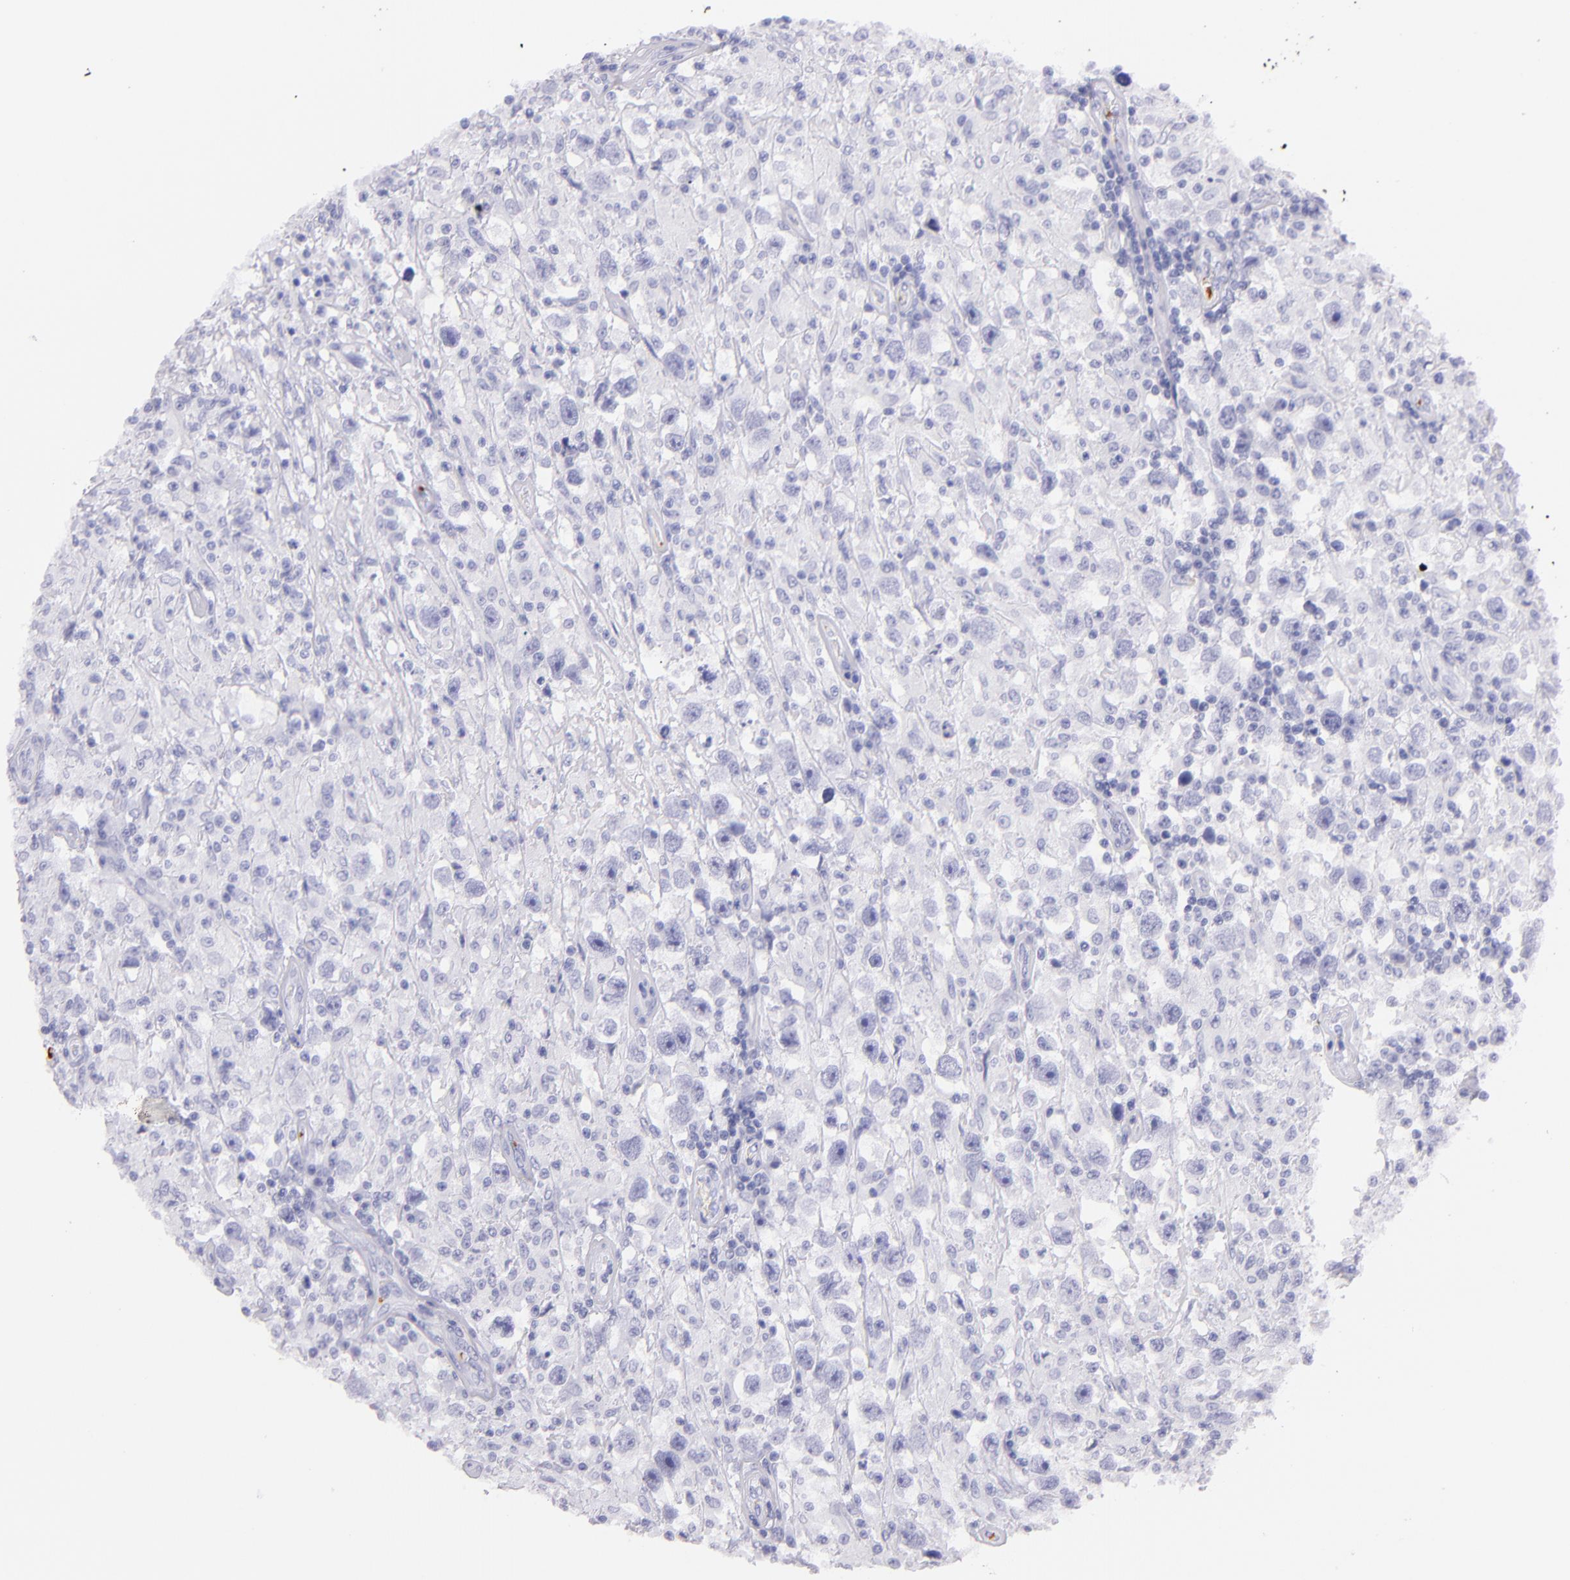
{"staining": {"intensity": "negative", "quantity": "none", "location": "none"}, "tissue": "testis cancer", "cell_type": "Tumor cells", "image_type": "cancer", "snomed": [{"axis": "morphology", "description": "Seminoma, NOS"}, {"axis": "topography", "description": "Testis"}], "caption": "A photomicrograph of testis cancer stained for a protein displays no brown staining in tumor cells. (DAB immunohistochemistry (IHC) visualized using brightfield microscopy, high magnification).", "gene": "GP1BA", "patient": {"sex": "male", "age": 34}}